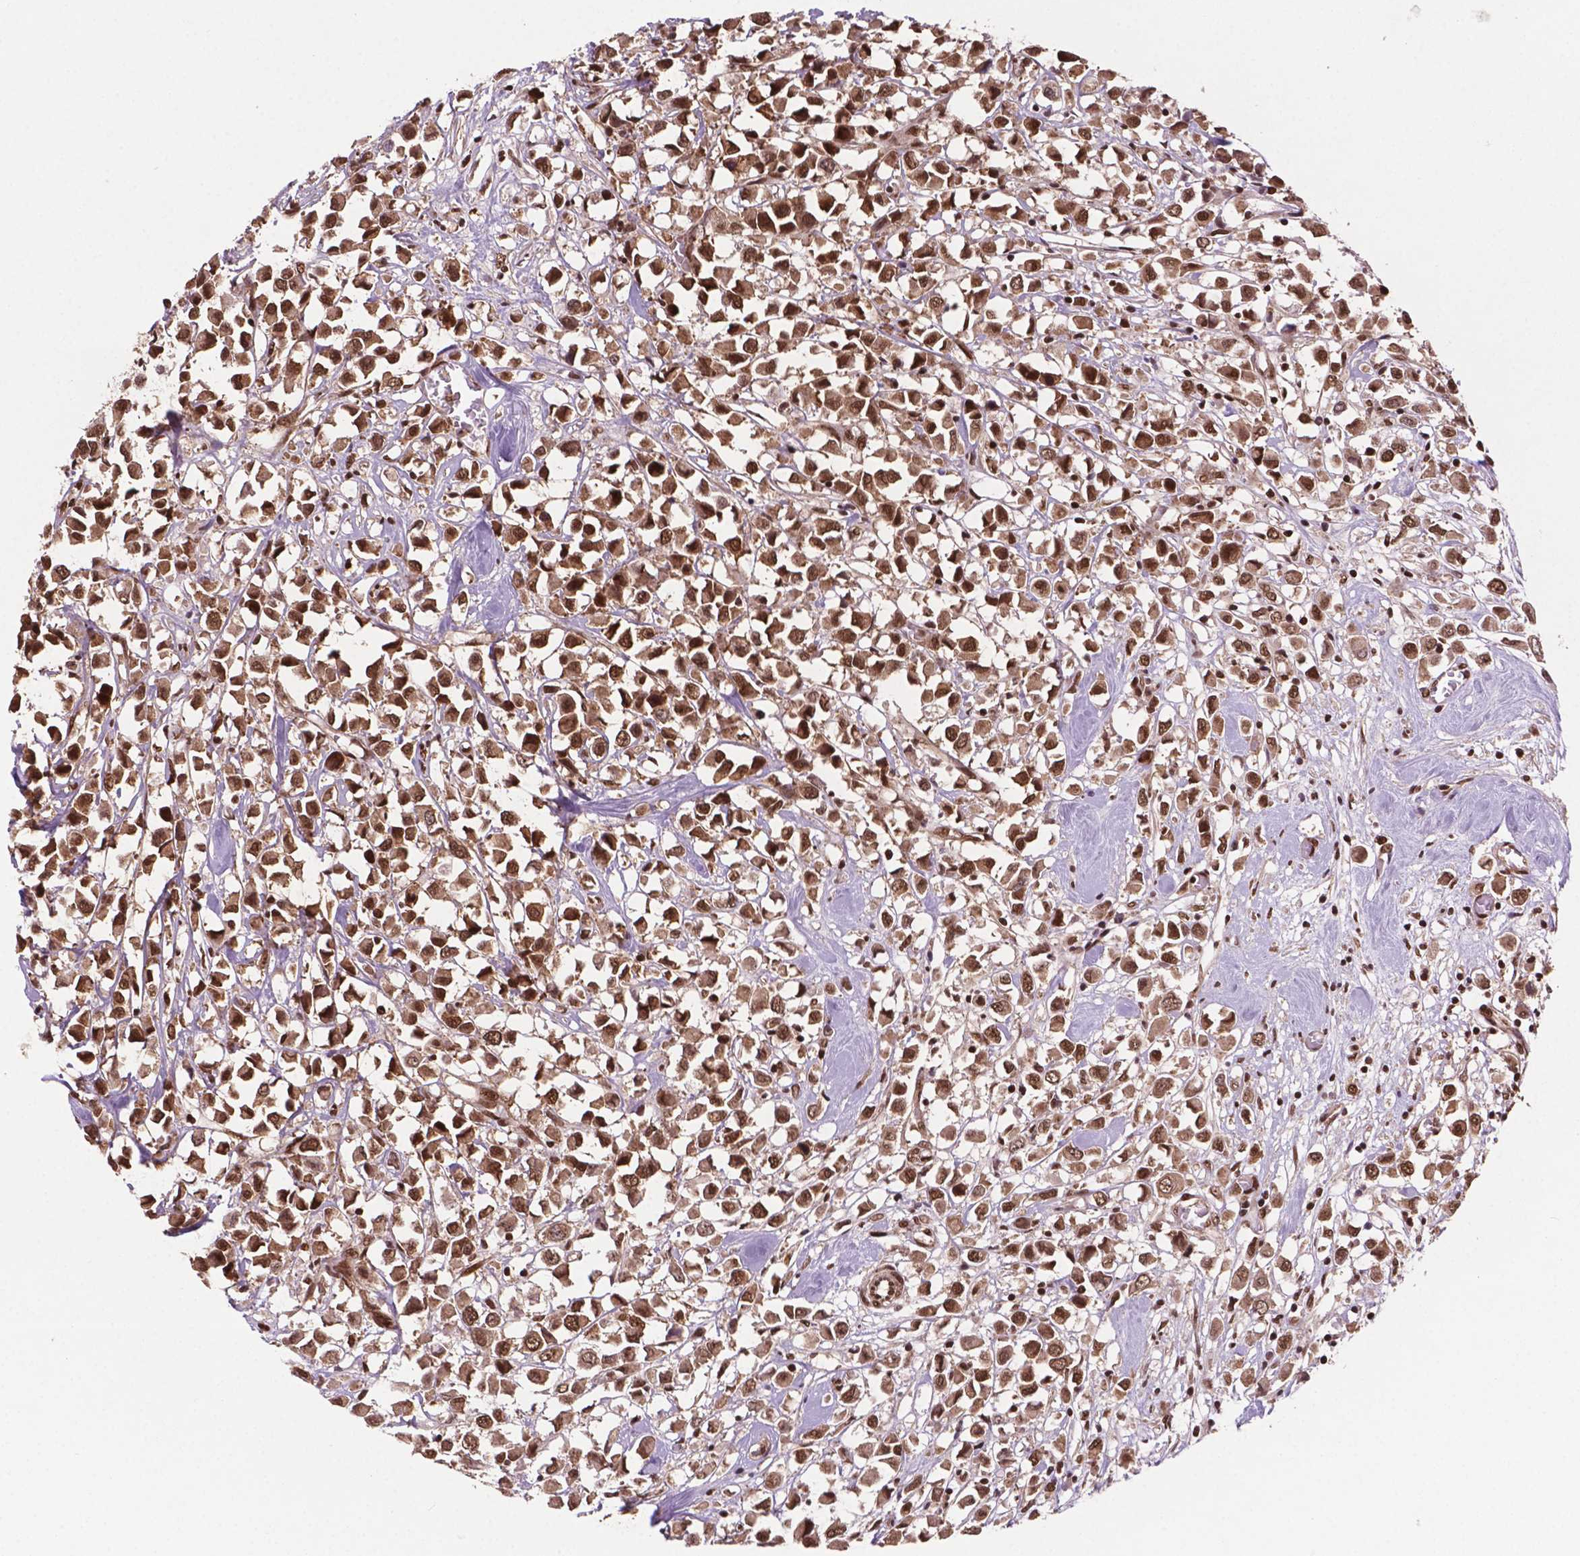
{"staining": {"intensity": "moderate", "quantity": ">75%", "location": "cytoplasmic/membranous,nuclear"}, "tissue": "breast cancer", "cell_type": "Tumor cells", "image_type": "cancer", "snomed": [{"axis": "morphology", "description": "Duct carcinoma"}, {"axis": "topography", "description": "Breast"}], "caption": "Moderate cytoplasmic/membranous and nuclear positivity is appreciated in about >75% of tumor cells in breast cancer.", "gene": "SIRT6", "patient": {"sex": "female", "age": 61}}